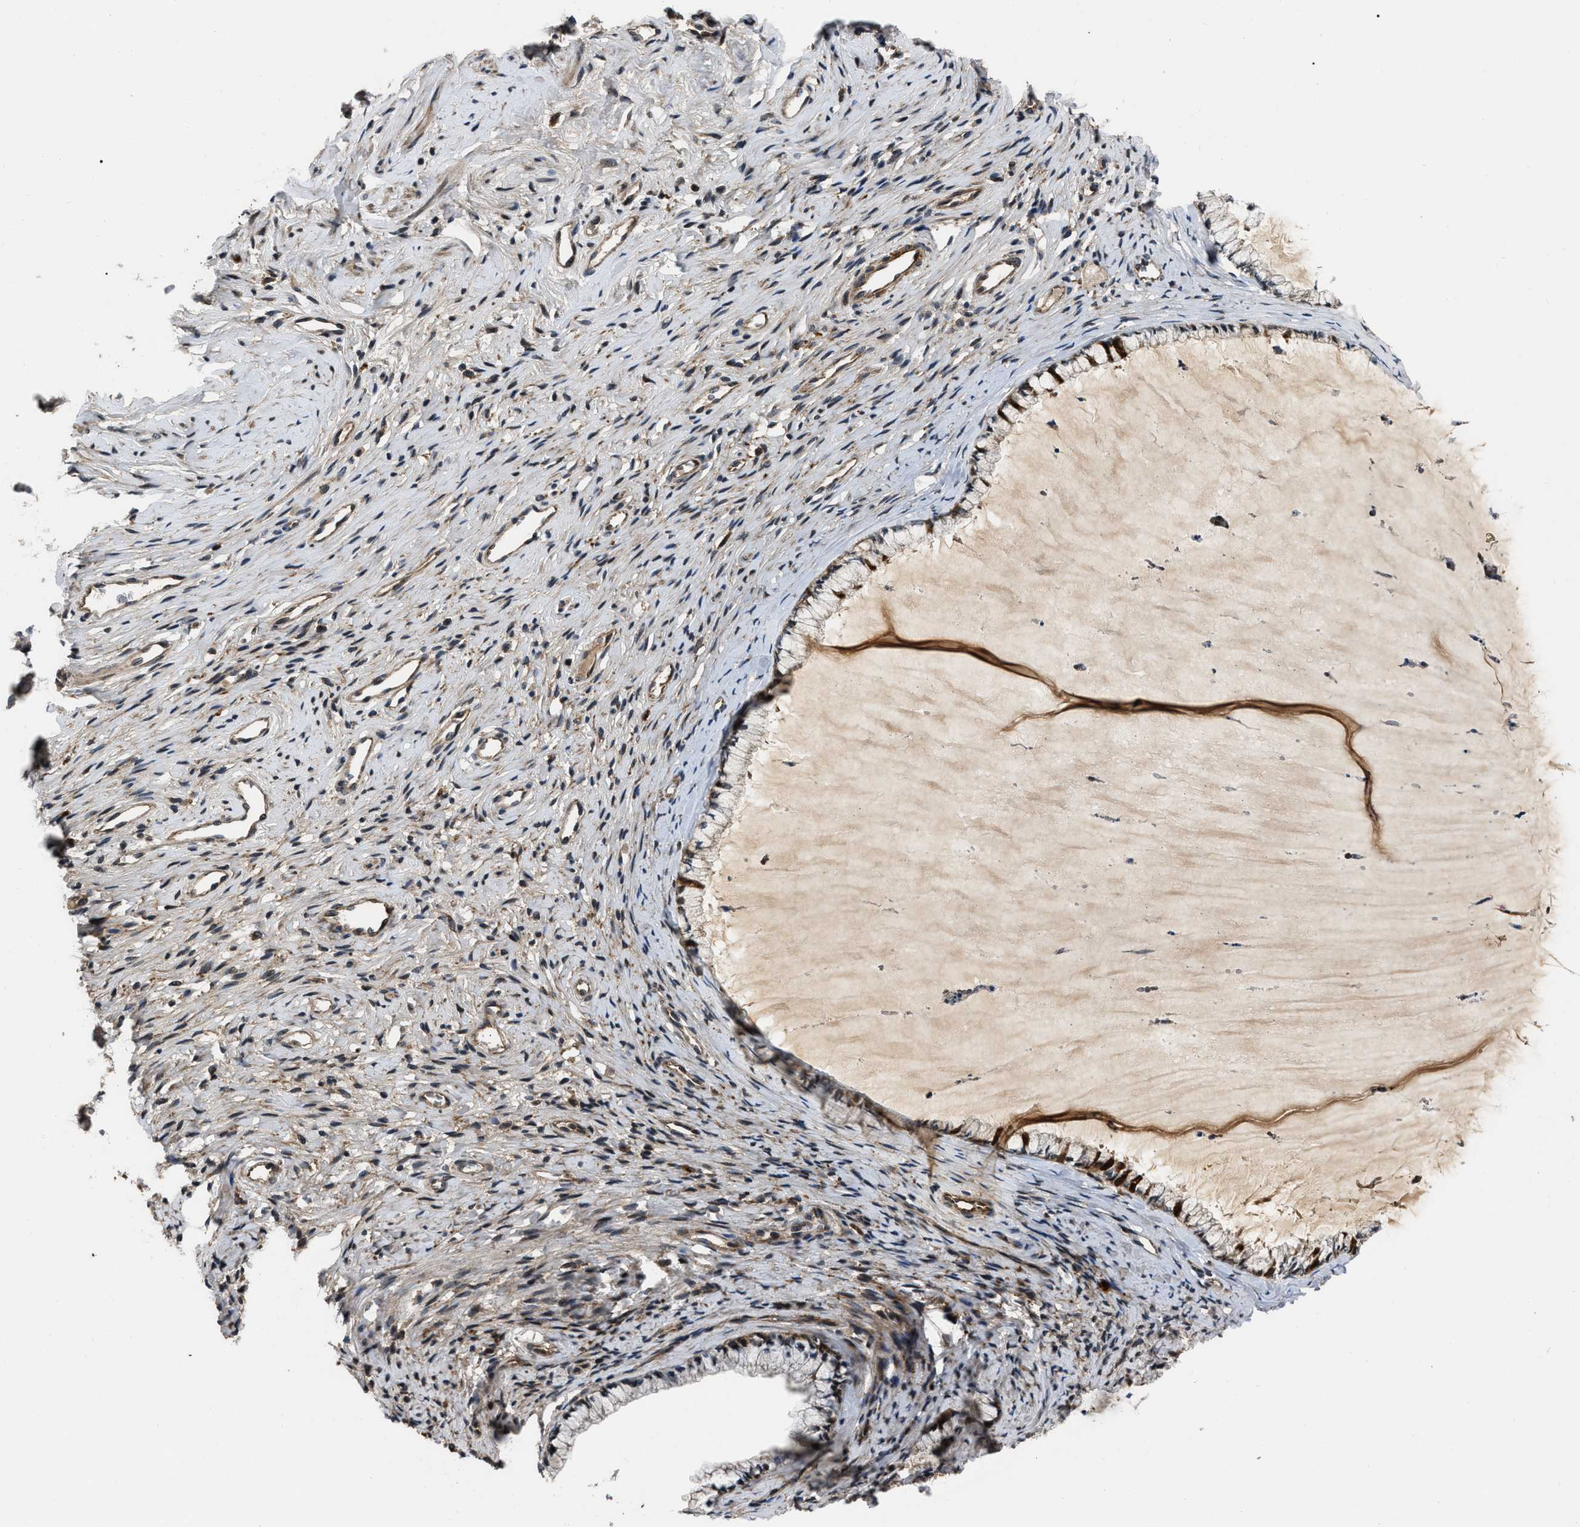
{"staining": {"intensity": "strong", "quantity": "25%-75%", "location": "cytoplasmic/membranous,nuclear"}, "tissue": "cervix", "cell_type": "Glandular cells", "image_type": "normal", "snomed": [{"axis": "morphology", "description": "Normal tissue, NOS"}, {"axis": "topography", "description": "Cervix"}], "caption": "The image exhibits staining of benign cervix, revealing strong cytoplasmic/membranous,nuclear protein positivity (brown color) within glandular cells. Using DAB (3,3'-diaminobenzidine) (brown) and hematoxylin (blue) stains, captured at high magnification using brightfield microscopy.", "gene": "PPWD1", "patient": {"sex": "female", "age": 77}}